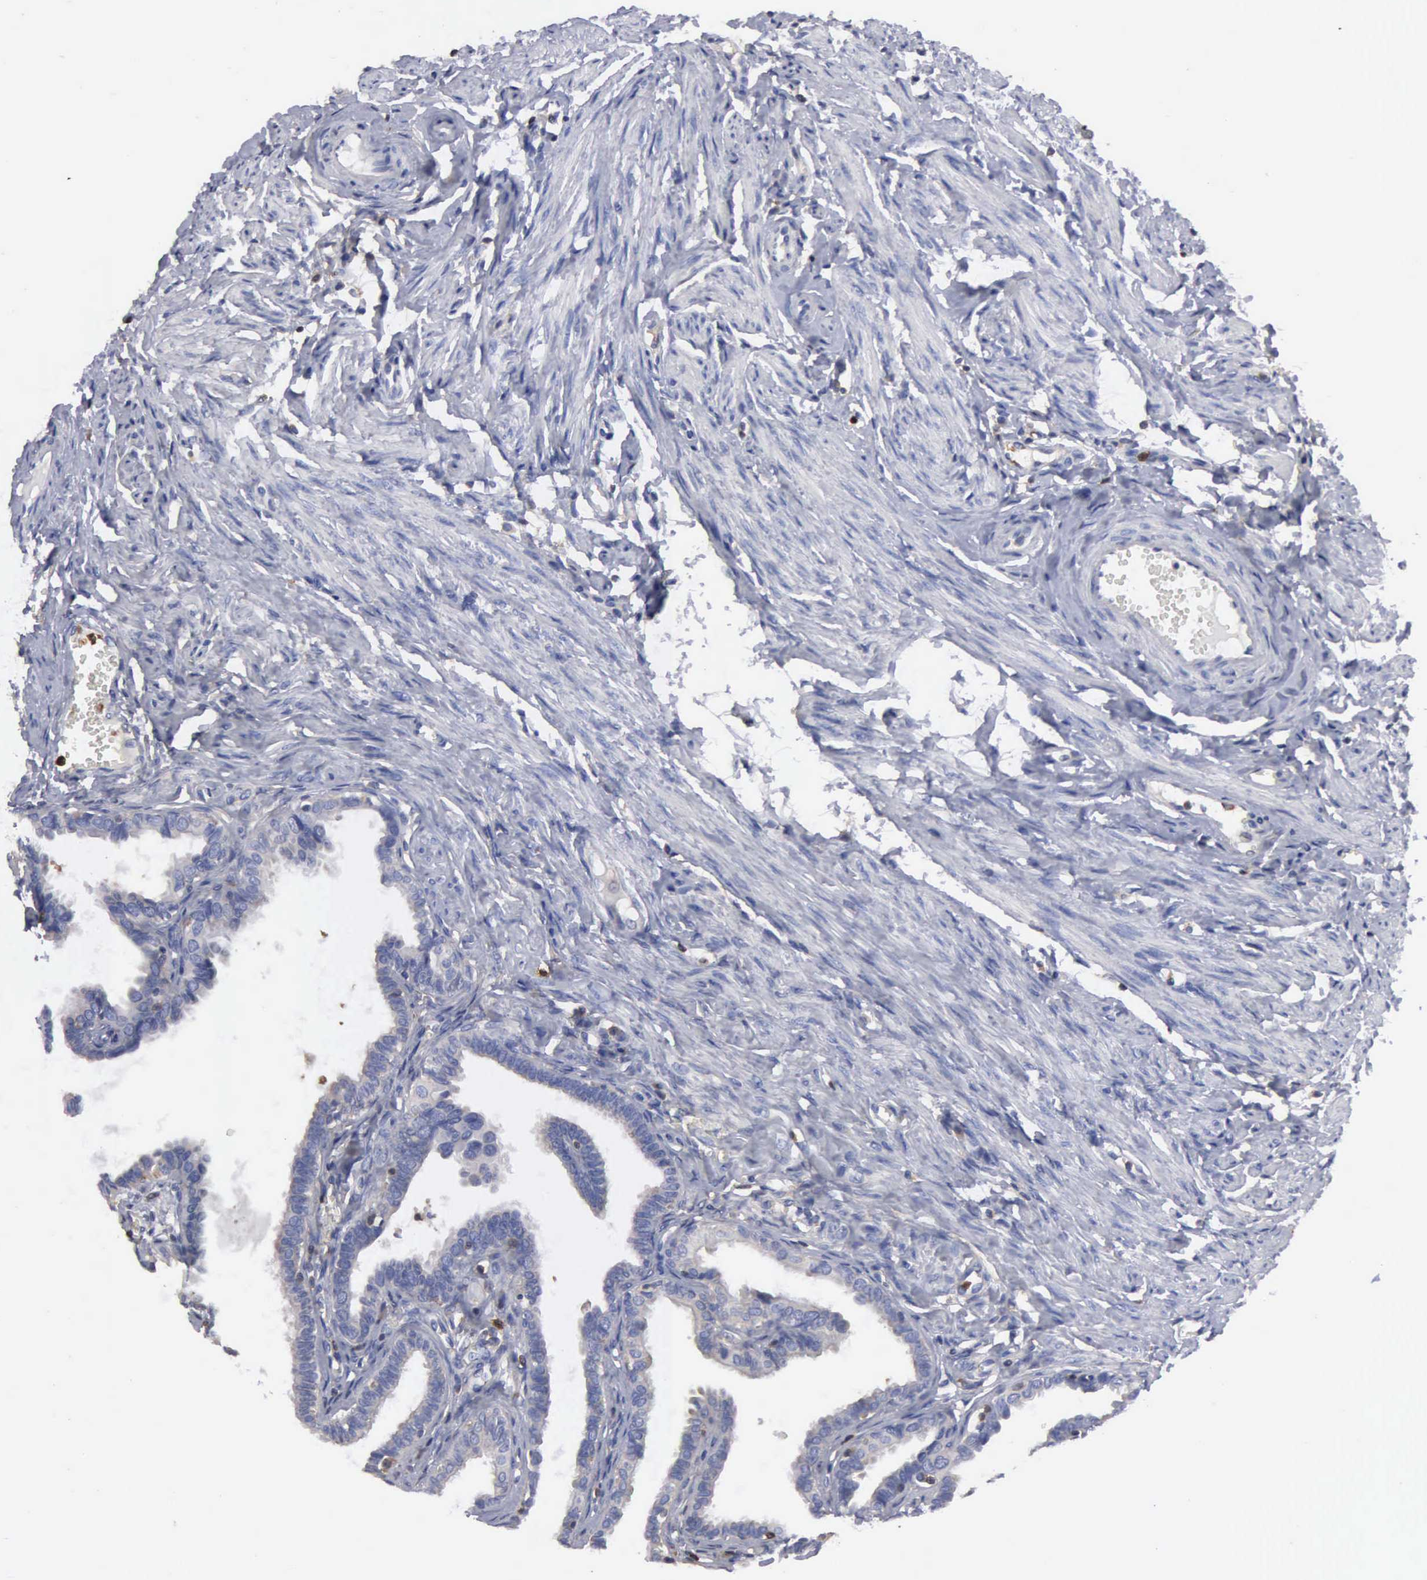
{"staining": {"intensity": "negative", "quantity": "none", "location": "none"}, "tissue": "fallopian tube", "cell_type": "Glandular cells", "image_type": "normal", "snomed": [{"axis": "morphology", "description": "Normal tissue, NOS"}, {"axis": "topography", "description": "Fallopian tube"}], "caption": "The histopathology image displays no staining of glandular cells in benign fallopian tube. Nuclei are stained in blue.", "gene": "G6PD", "patient": {"sex": "female", "age": 67}}